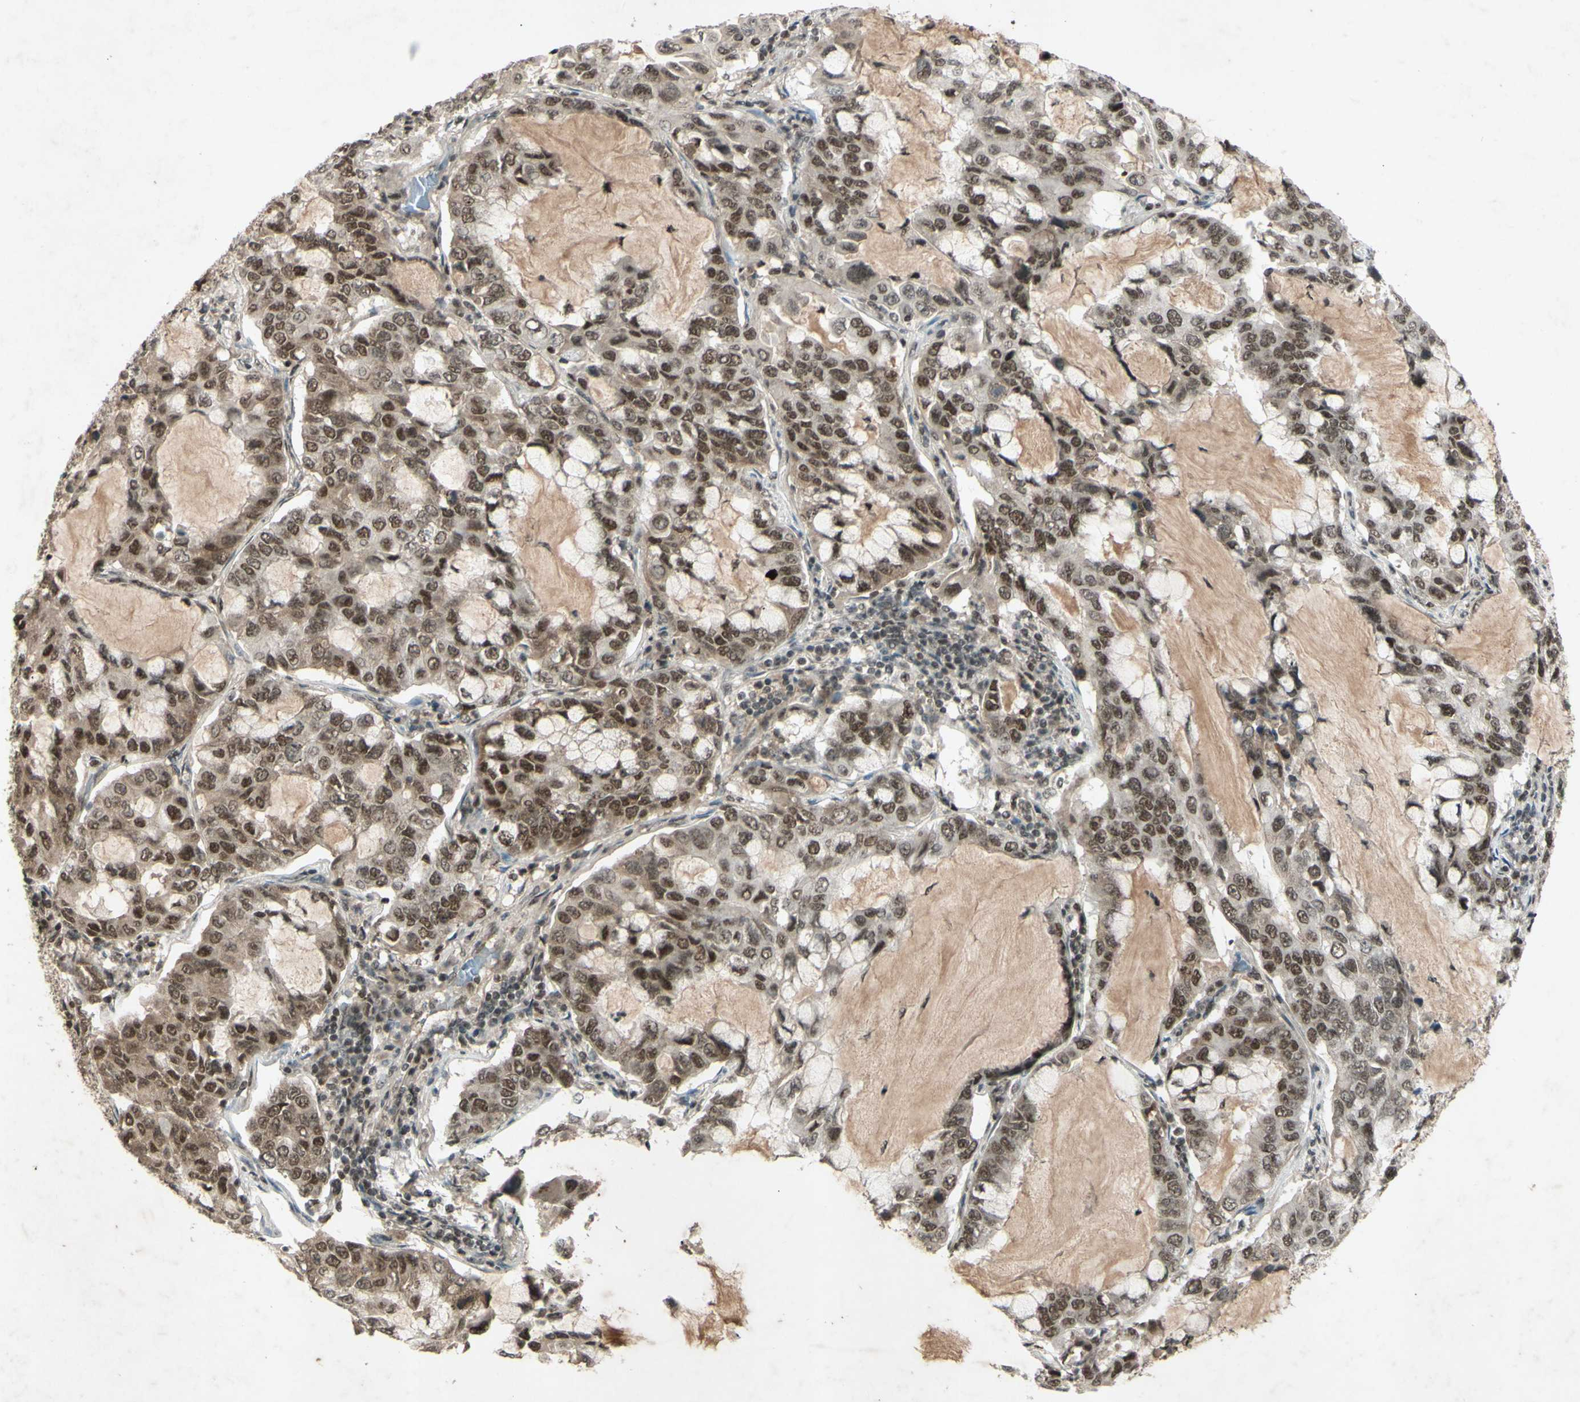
{"staining": {"intensity": "moderate", "quantity": ">75%", "location": "nuclear"}, "tissue": "lung cancer", "cell_type": "Tumor cells", "image_type": "cancer", "snomed": [{"axis": "morphology", "description": "Adenocarcinoma, NOS"}, {"axis": "topography", "description": "Lung"}], "caption": "Protein expression analysis of human lung adenocarcinoma reveals moderate nuclear positivity in approximately >75% of tumor cells.", "gene": "SNW1", "patient": {"sex": "male", "age": 64}}